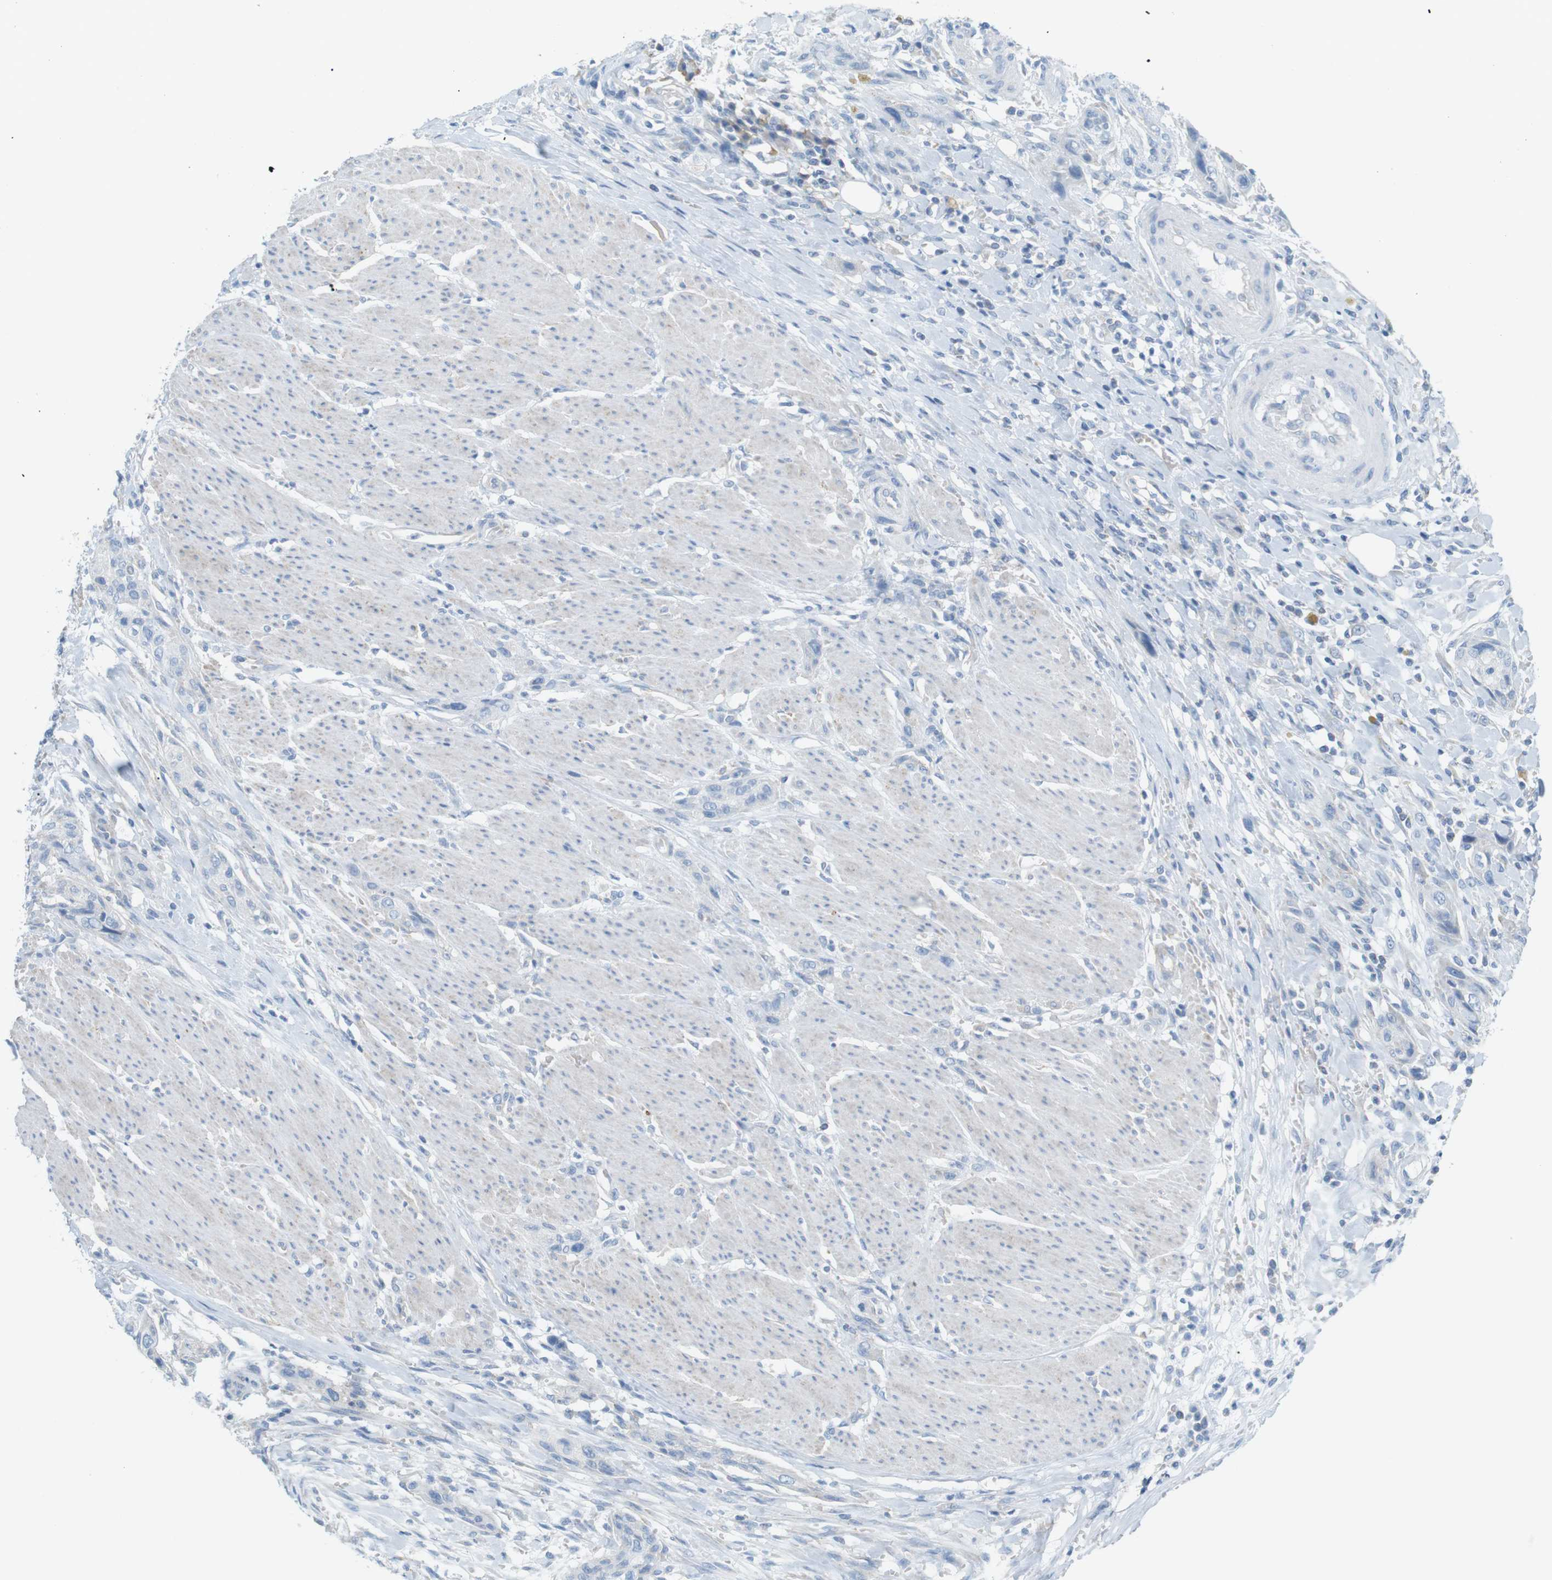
{"staining": {"intensity": "negative", "quantity": "none", "location": "none"}, "tissue": "urothelial cancer", "cell_type": "Tumor cells", "image_type": "cancer", "snomed": [{"axis": "morphology", "description": "Urothelial carcinoma, High grade"}, {"axis": "topography", "description": "Urinary bladder"}], "caption": "The immunohistochemistry photomicrograph has no significant positivity in tumor cells of urothelial cancer tissue. The staining is performed using DAB (3,3'-diaminobenzidine) brown chromogen with nuclei counter-stained in using hematoxylin.", "gene": "VAMP1", "patient": {"sex": "male", "age": 35}}